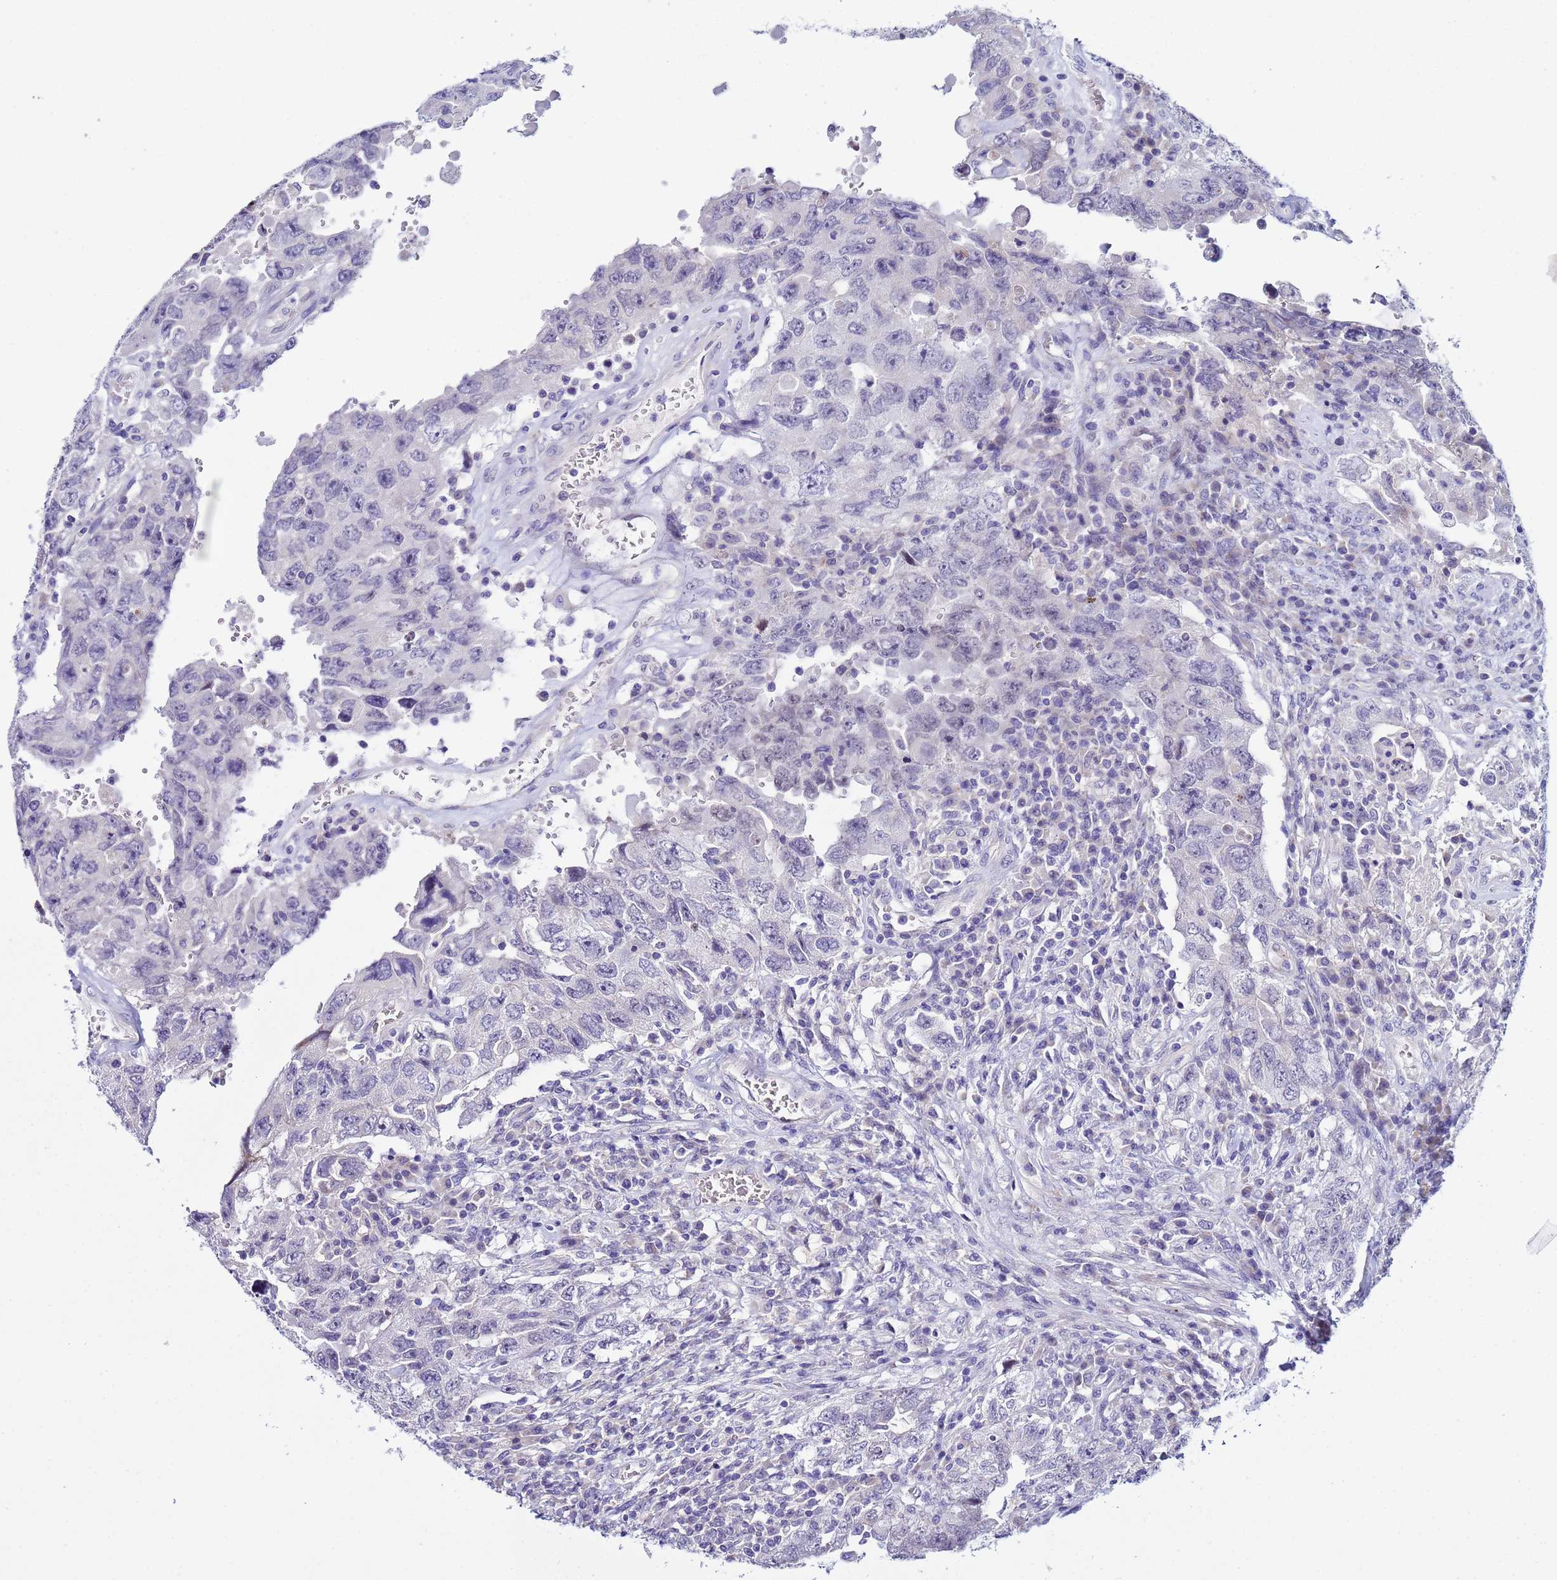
{"staining": {"intensity": "negative", "quantity": "none", "location": "none"}, "tissue": "testis cancer", "cell_type": "Tumor cells", "image_type": "cancer", "snomed": [{"axis": "morphology", "description": "Carcinoma, Embryonal, NOS"}, {"axis": "topography", "description": "Testis"}], "caption": "The histopathology image shows no significant staining in tumor cells of testis cancer (embryonal carcinoma). (DAB IHC, high magnification).", "gene": "IGSF11", "patient": {"sex": "male", "age": 26}}